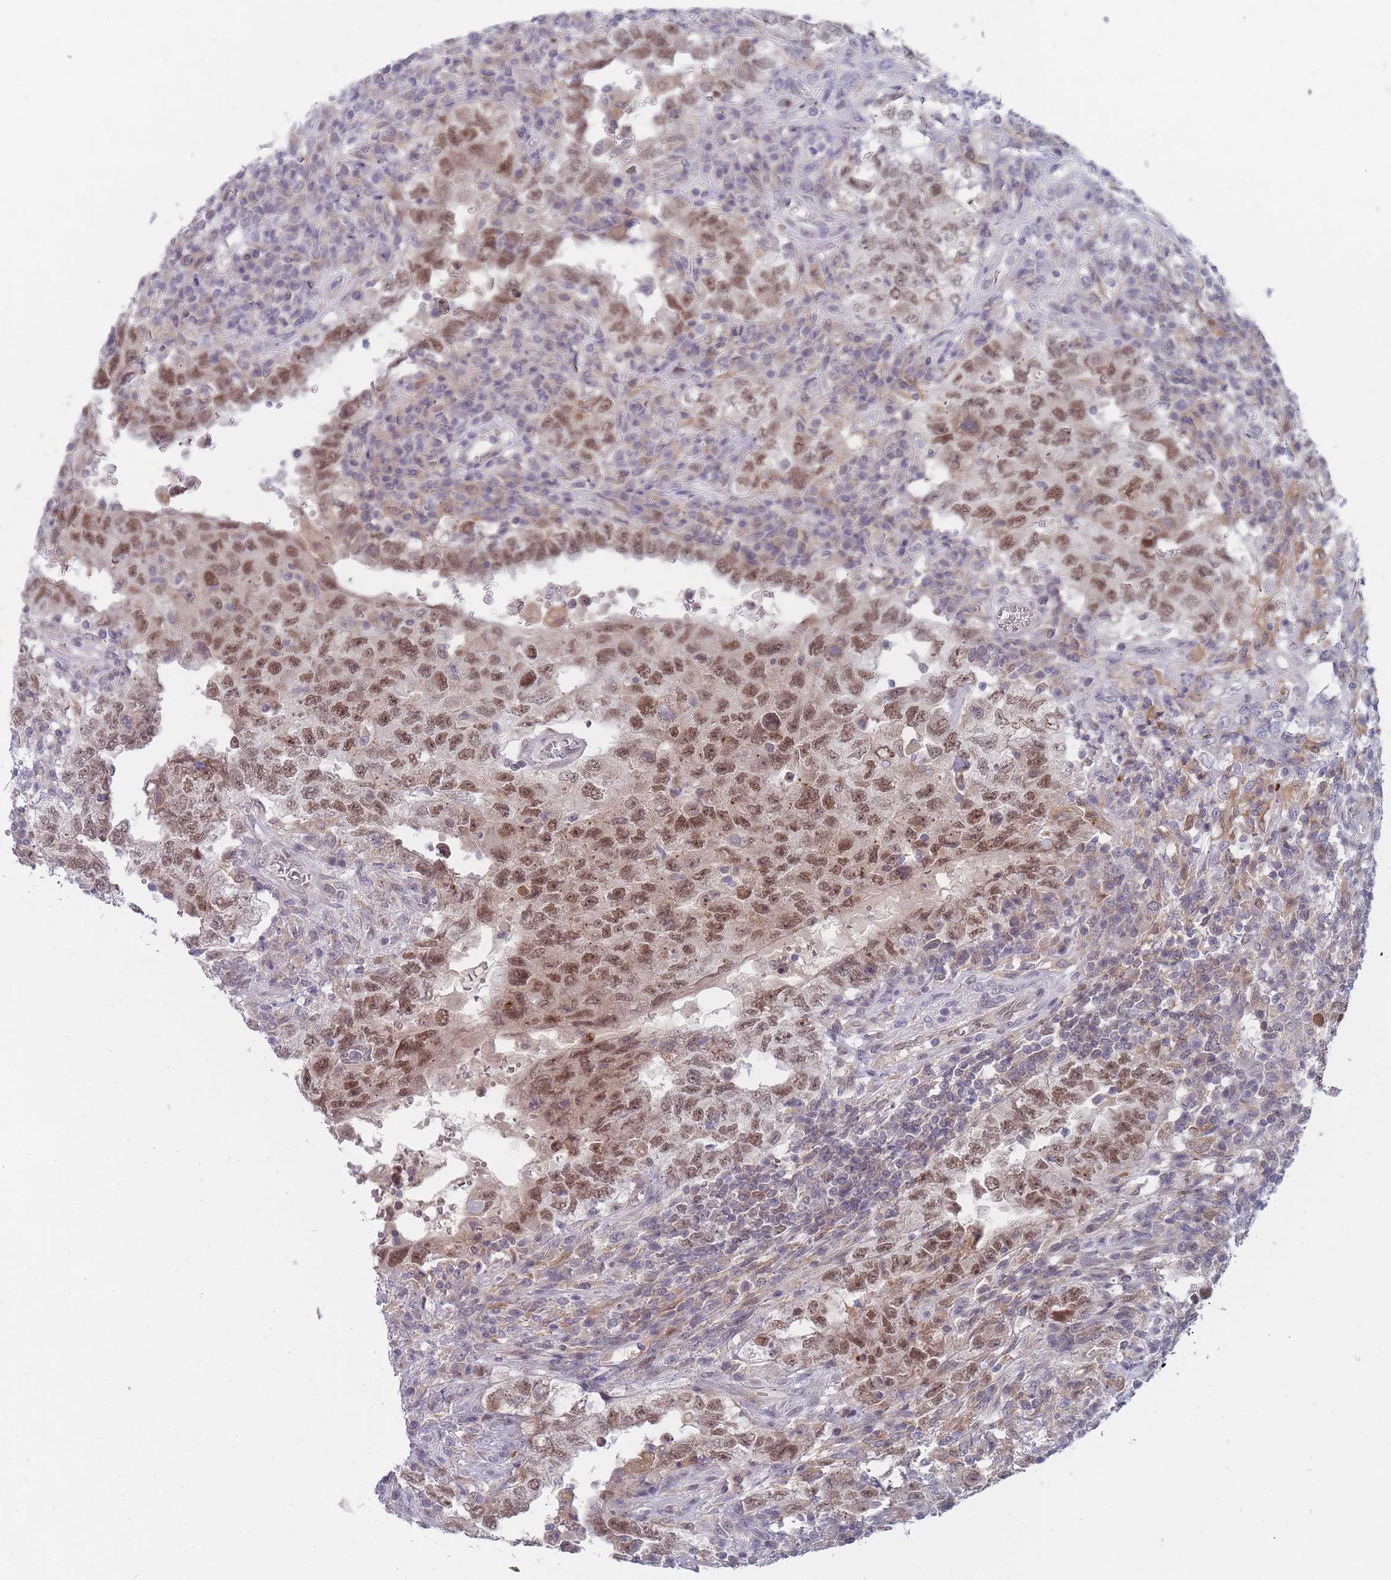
{"staining": {"intensity": "moderate", "quantity": ">75%", "location": "nuclear"}, "tissue": "testis cancer", "cell_type": "Tumor cells", "image_type": "cancer", "snomed": [{"axis": "morphology", "description": "Carcinoma, Embryonal, NOS"}, {"axis": "topography", "description": "Testis"}], "caption": "IHC staining of testis cancer (embryonal carcinoma), which exhibits medium levels of moderate nuclear positivity in approximately >75% of tumor cells indicating moderate nuclear protein staining. The staining was performed using DAB (brown) for protein detection and nuclei were counterstained in hematoxylin (blue).", "gene": "GINS1", "patient": {"sex": "male", "age": 26}}